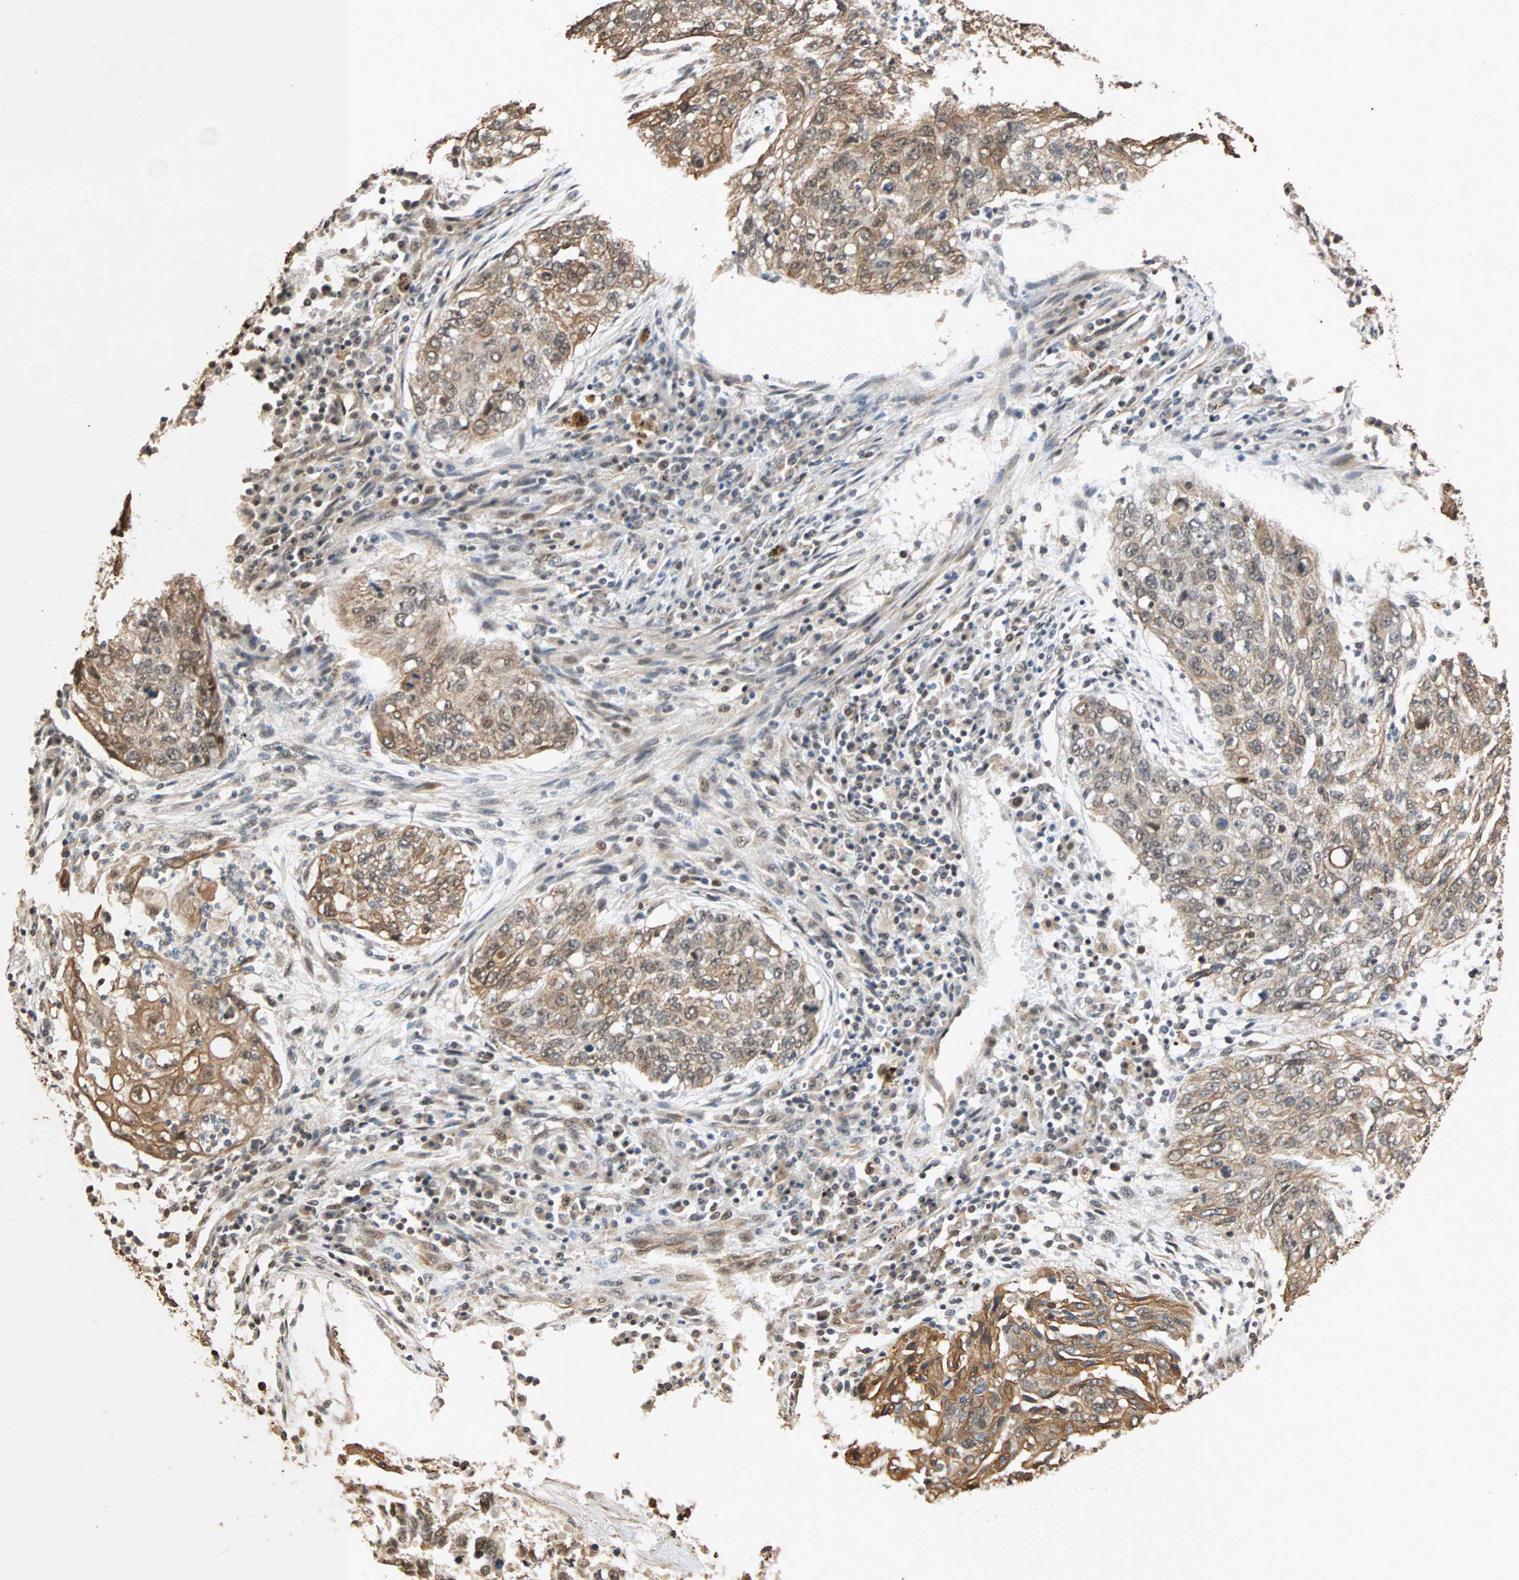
{"staining": {"intensity": "moderate", "quantity": ">75%", "location": "cytoplasmic/membranous"}, "tissue": "lung cancer", "cell_type": "Tumor cells", "image_type": "cancer", "snomed": [{"axis": "morphology", "description": "Squamous cell carcinoma, NOS"}, {"axis": "topography", "description": "Lung"}], "caption": "This histopathology image displays immunohistochemistry (IHC) staining of human lung squamous cell carcinoma, with medium moderate cytoplasmic/membranous positivity in approximately >75% of tumor cells.", "gene": "CDC5L", "patient": {"sex": "female", "age": 63}}